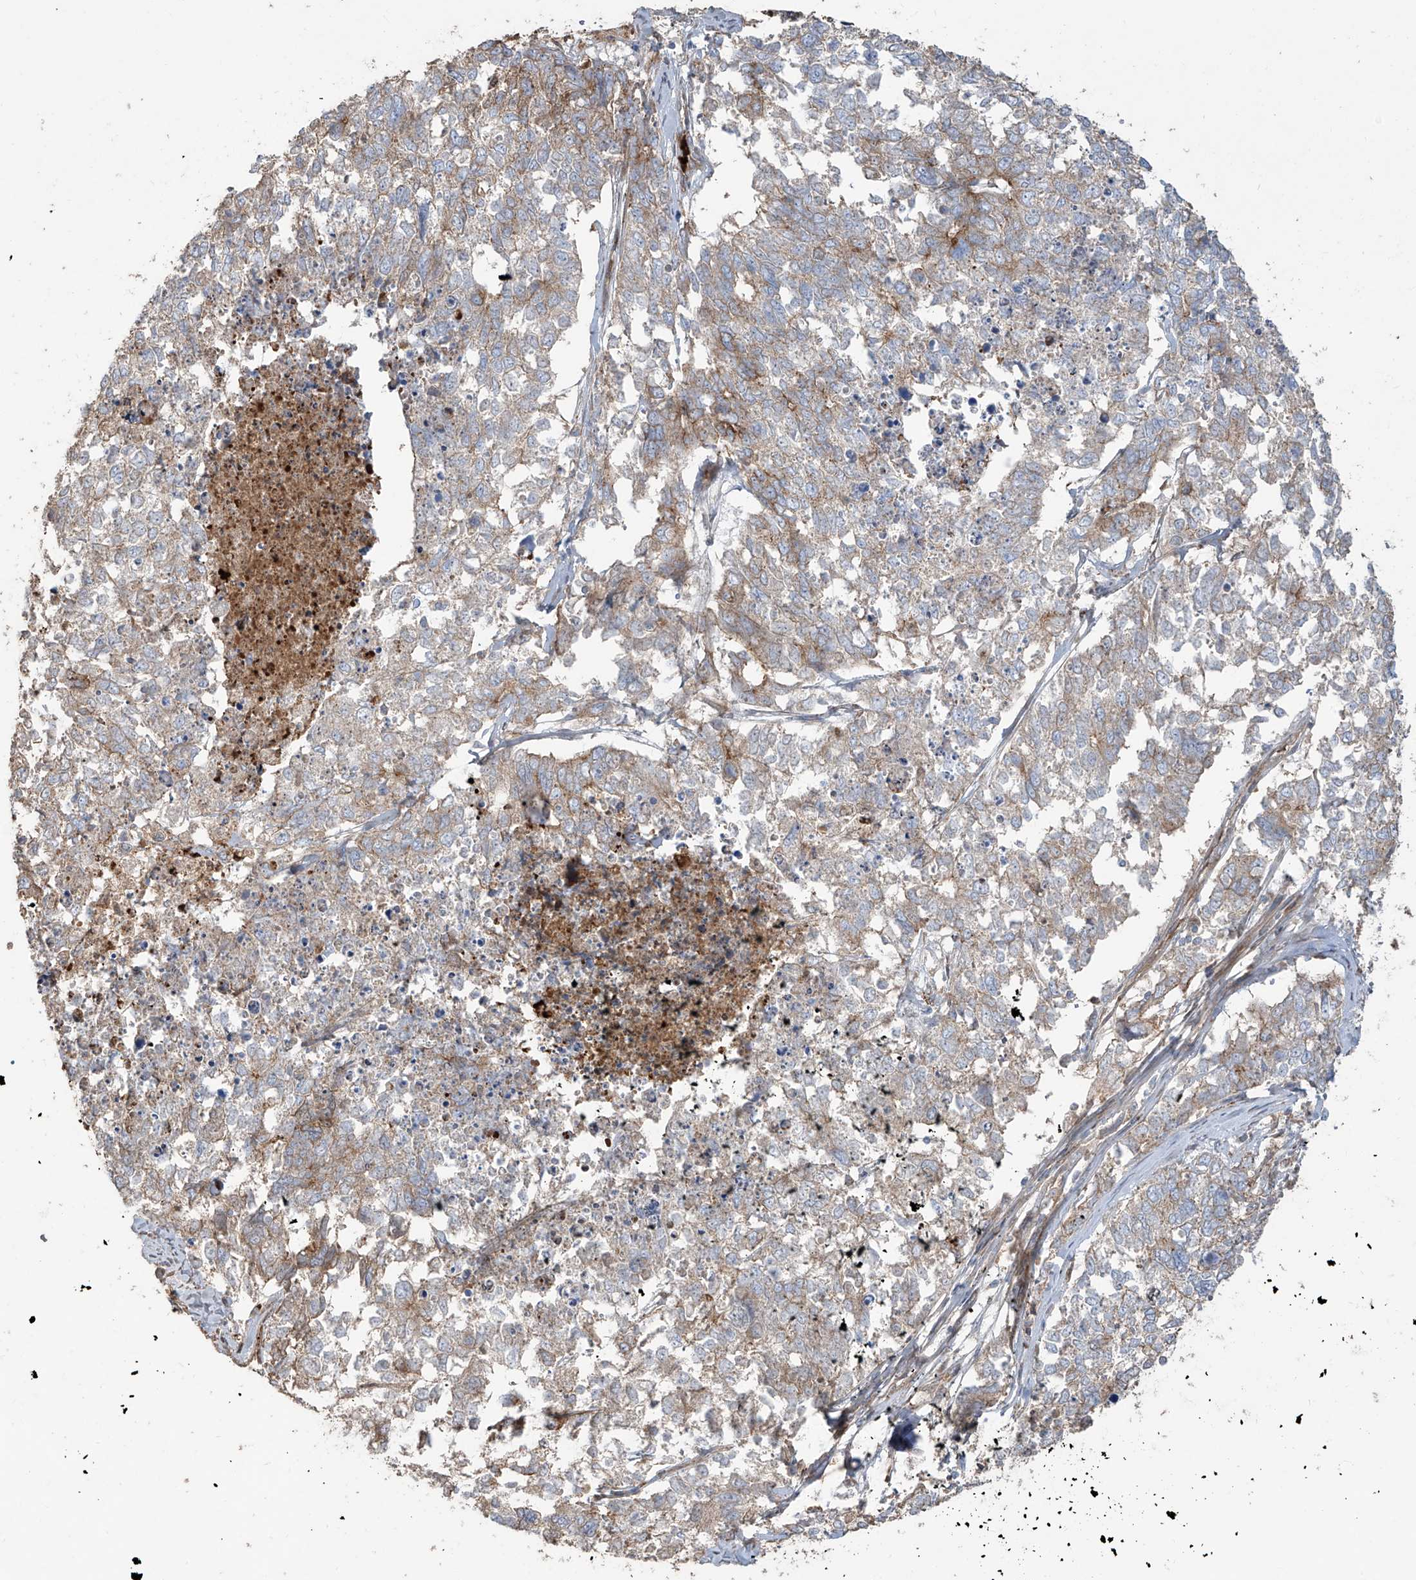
{"staining": {"intensity": "weak", "quantity": ">75%", "location": "cytoplasmic/membranous"}, "tissue": "cervical cancer", "cell_type": "Tumor cells", "image_type": "cancer", "snomed": [{"axis": "morphology", "description": "Squamous cell carcinoma, NOS"}, {"axis": "topography", "description": "Cervix"}], "caption": "Immunohistochemistry (IHC) of squamous cell carcinoma (cervical) exhibits low levels of weak cytoplasmic/membranous staining in about >75% of tumor cells.", "gene": "ABTB1", "patient": {"sex": "female", "age": 63}}